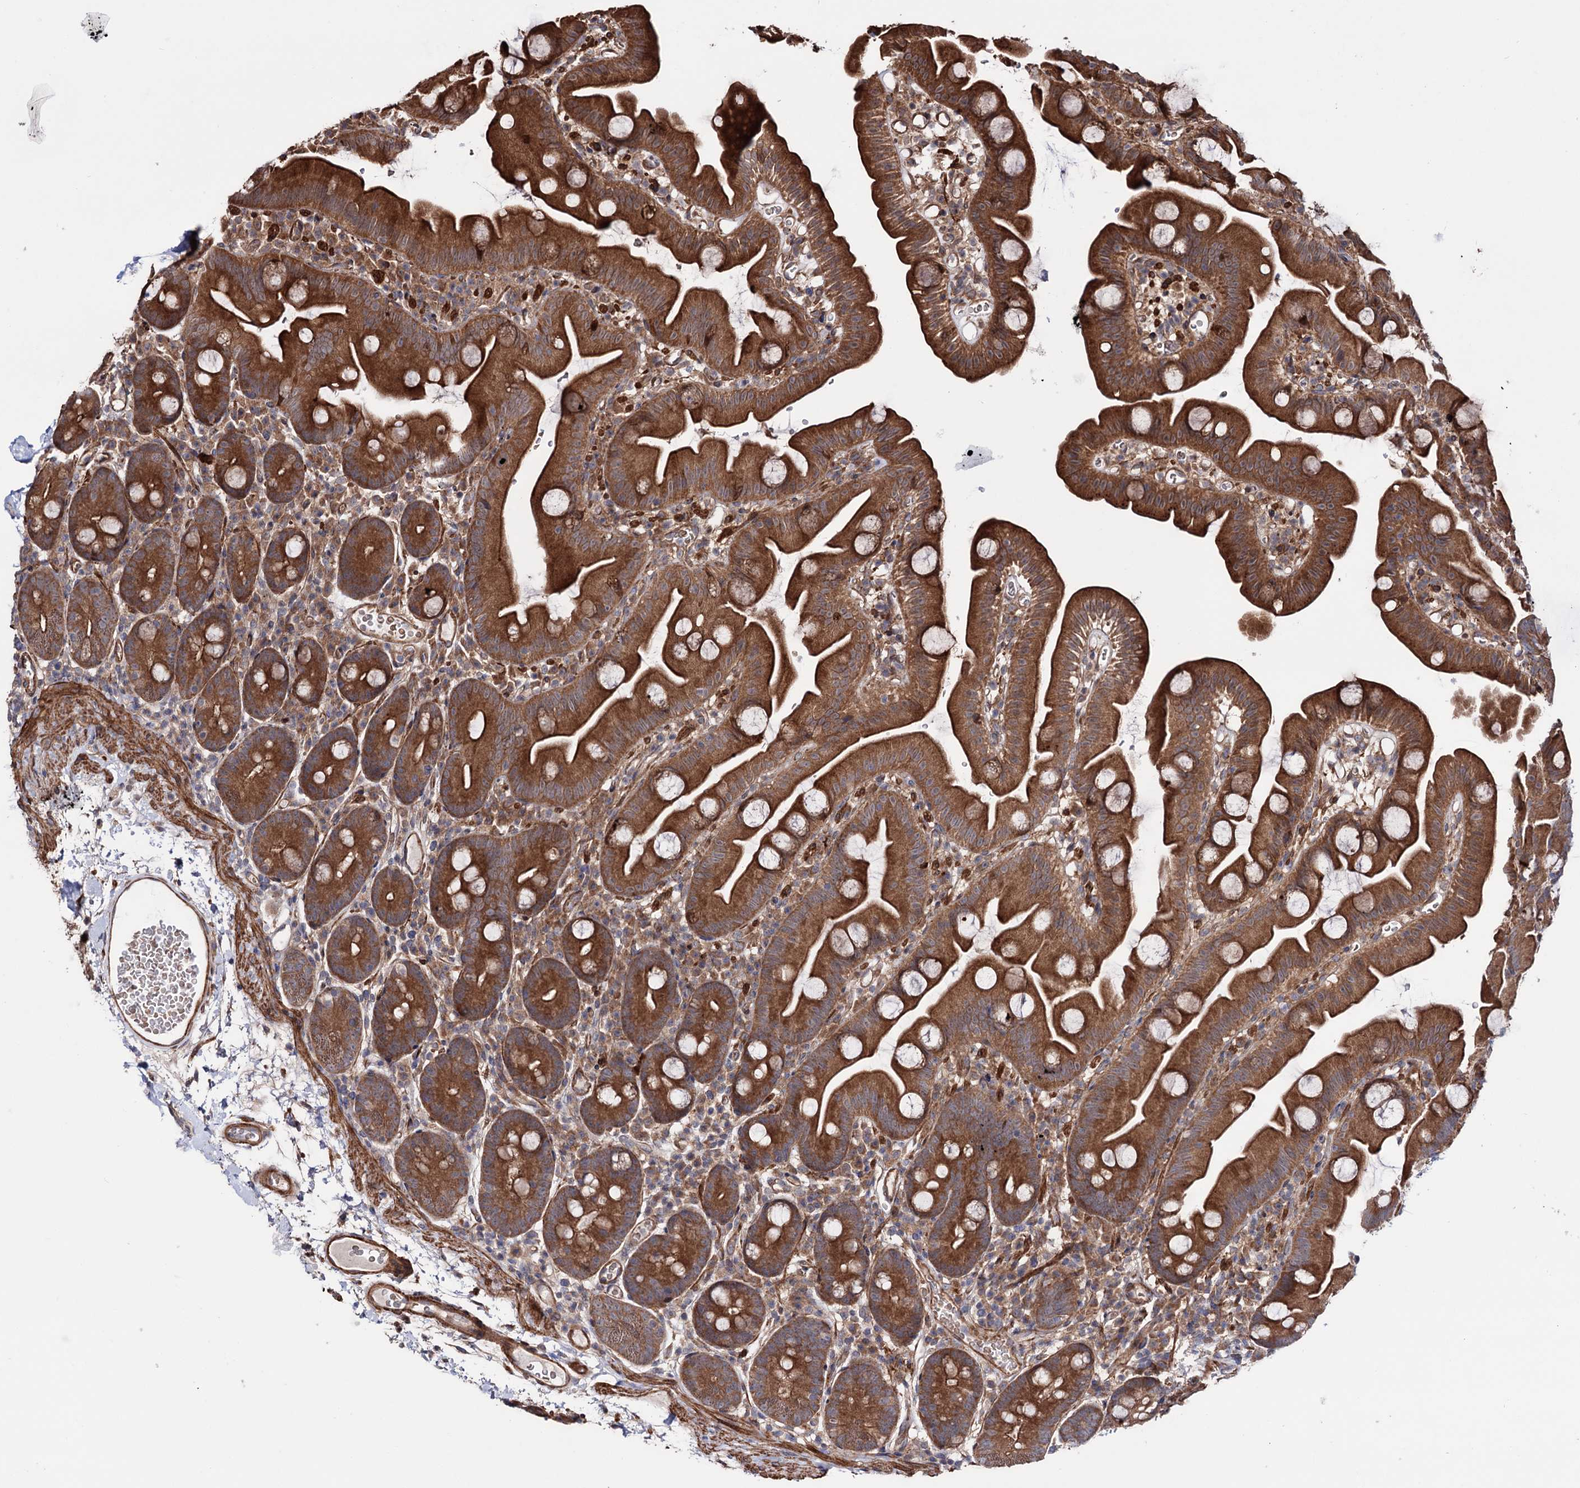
{"staining": {"intensity": "strong", "quantity": ">75%", "location": "cytoplasmic/membranous"}, "tissue": "small intestine", "cell_type": "Glandular cells", "image_type": "normal", "snomed": [{"axis": "morphology", "description": "Normal tissue, NOS"}, {"axis": "topography", "description": "Small intestine"}], "caption": "The immunohistochemical stain highlights strong cytoplasmic/membranous positivity in glandular cells of benign small intestine.", "gene": "FERMT2", "patient": {"sex": "female", "age": 68}}